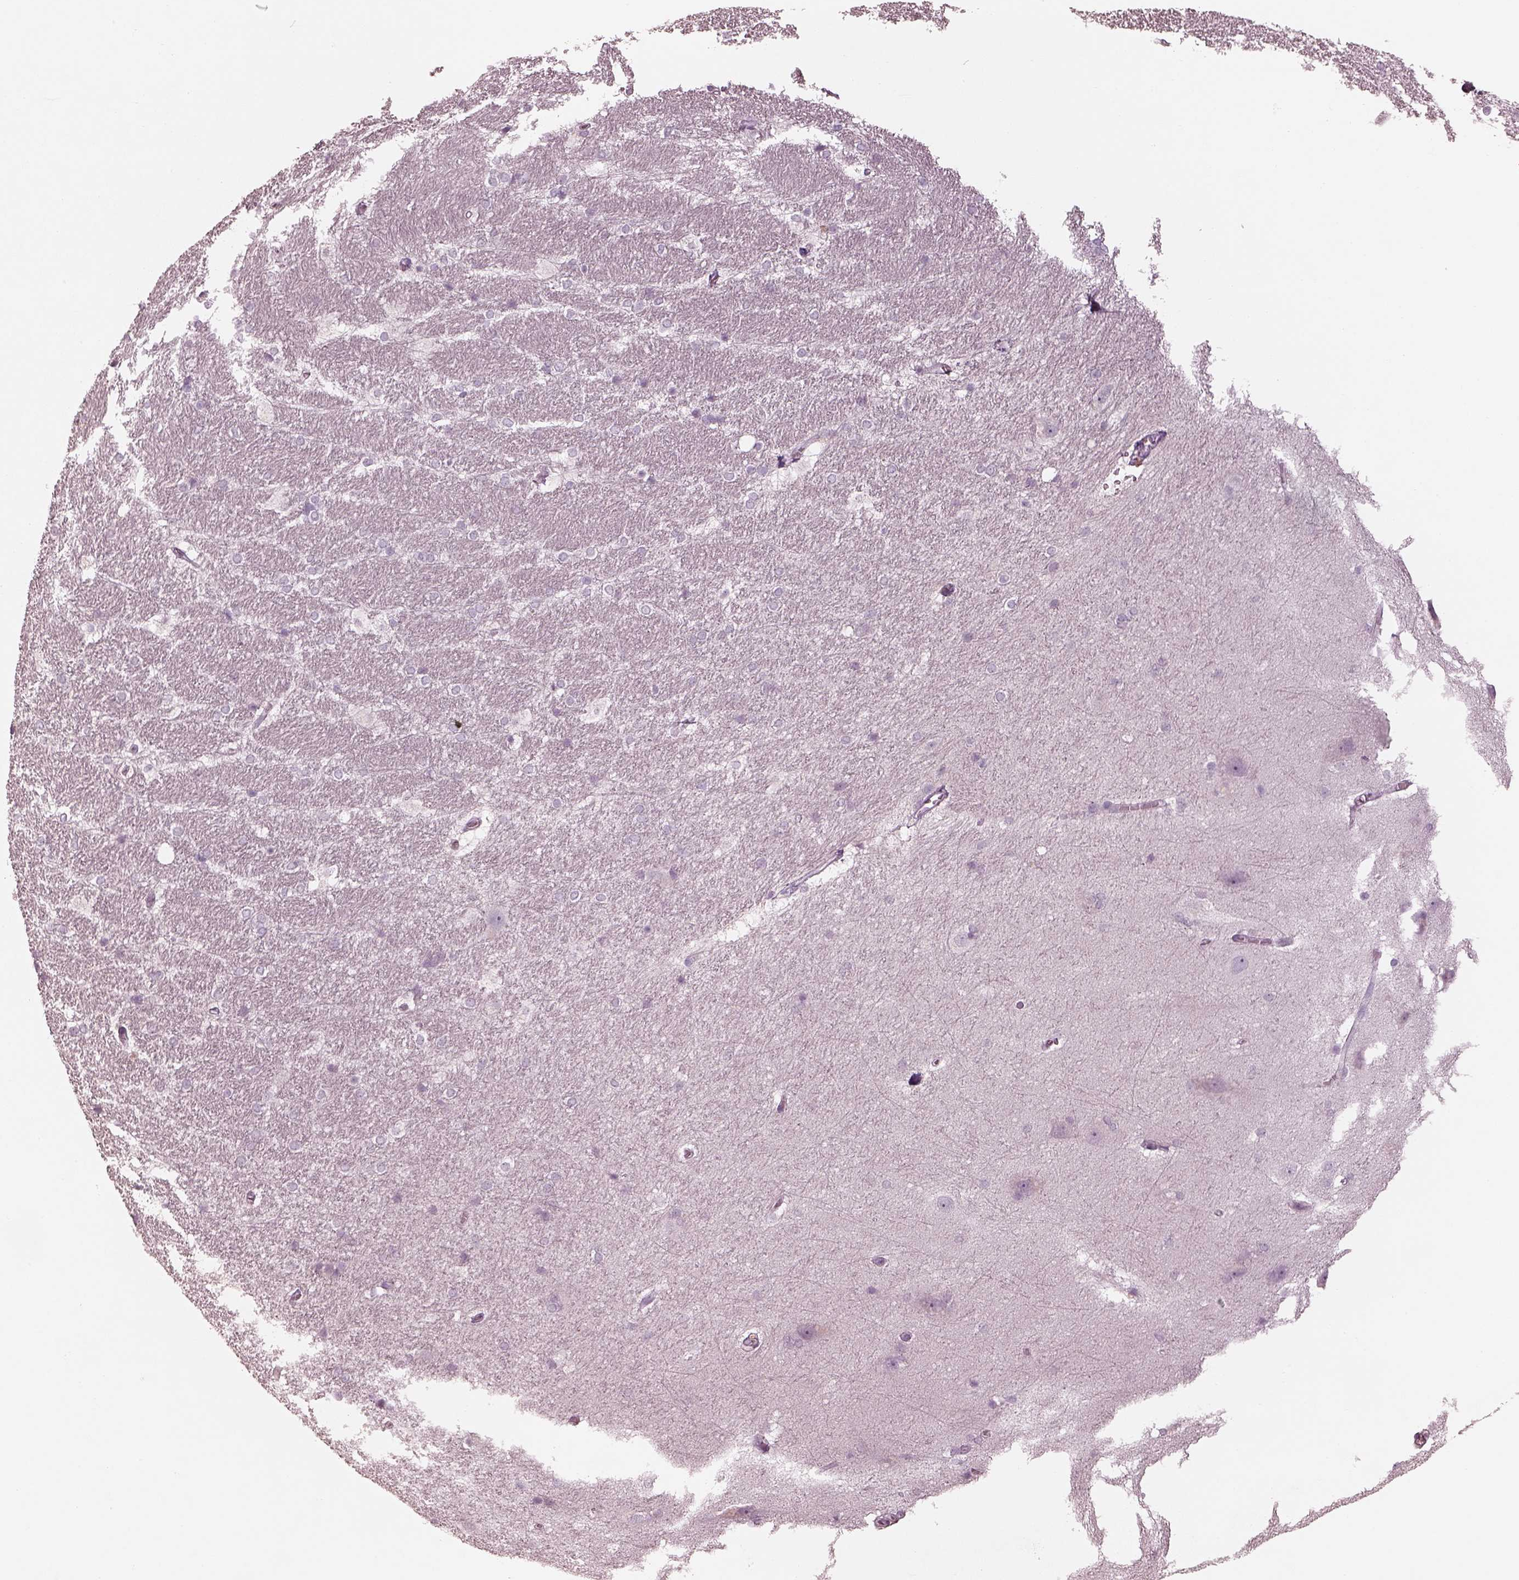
{"staining": {"intensity": "negative", "quantity": "none", "location": "none"}, "tissue": "hippocampus", "cell_type": "Glial cells", "image_type": "normal", "snomed": [{"axis": "morphology", "description": "Normal tissue, NOS"}, {"axis": "topography", "description": "Cerebral cortex"}, {"axis": "topography", "description": "Hippocampus"}], "caption": "Immunohistochemistry of normal human hippocampus displays no positivity in glial cells.", "gene": "SPATA6L", "patient": {"sex": "female", "age": 19}}